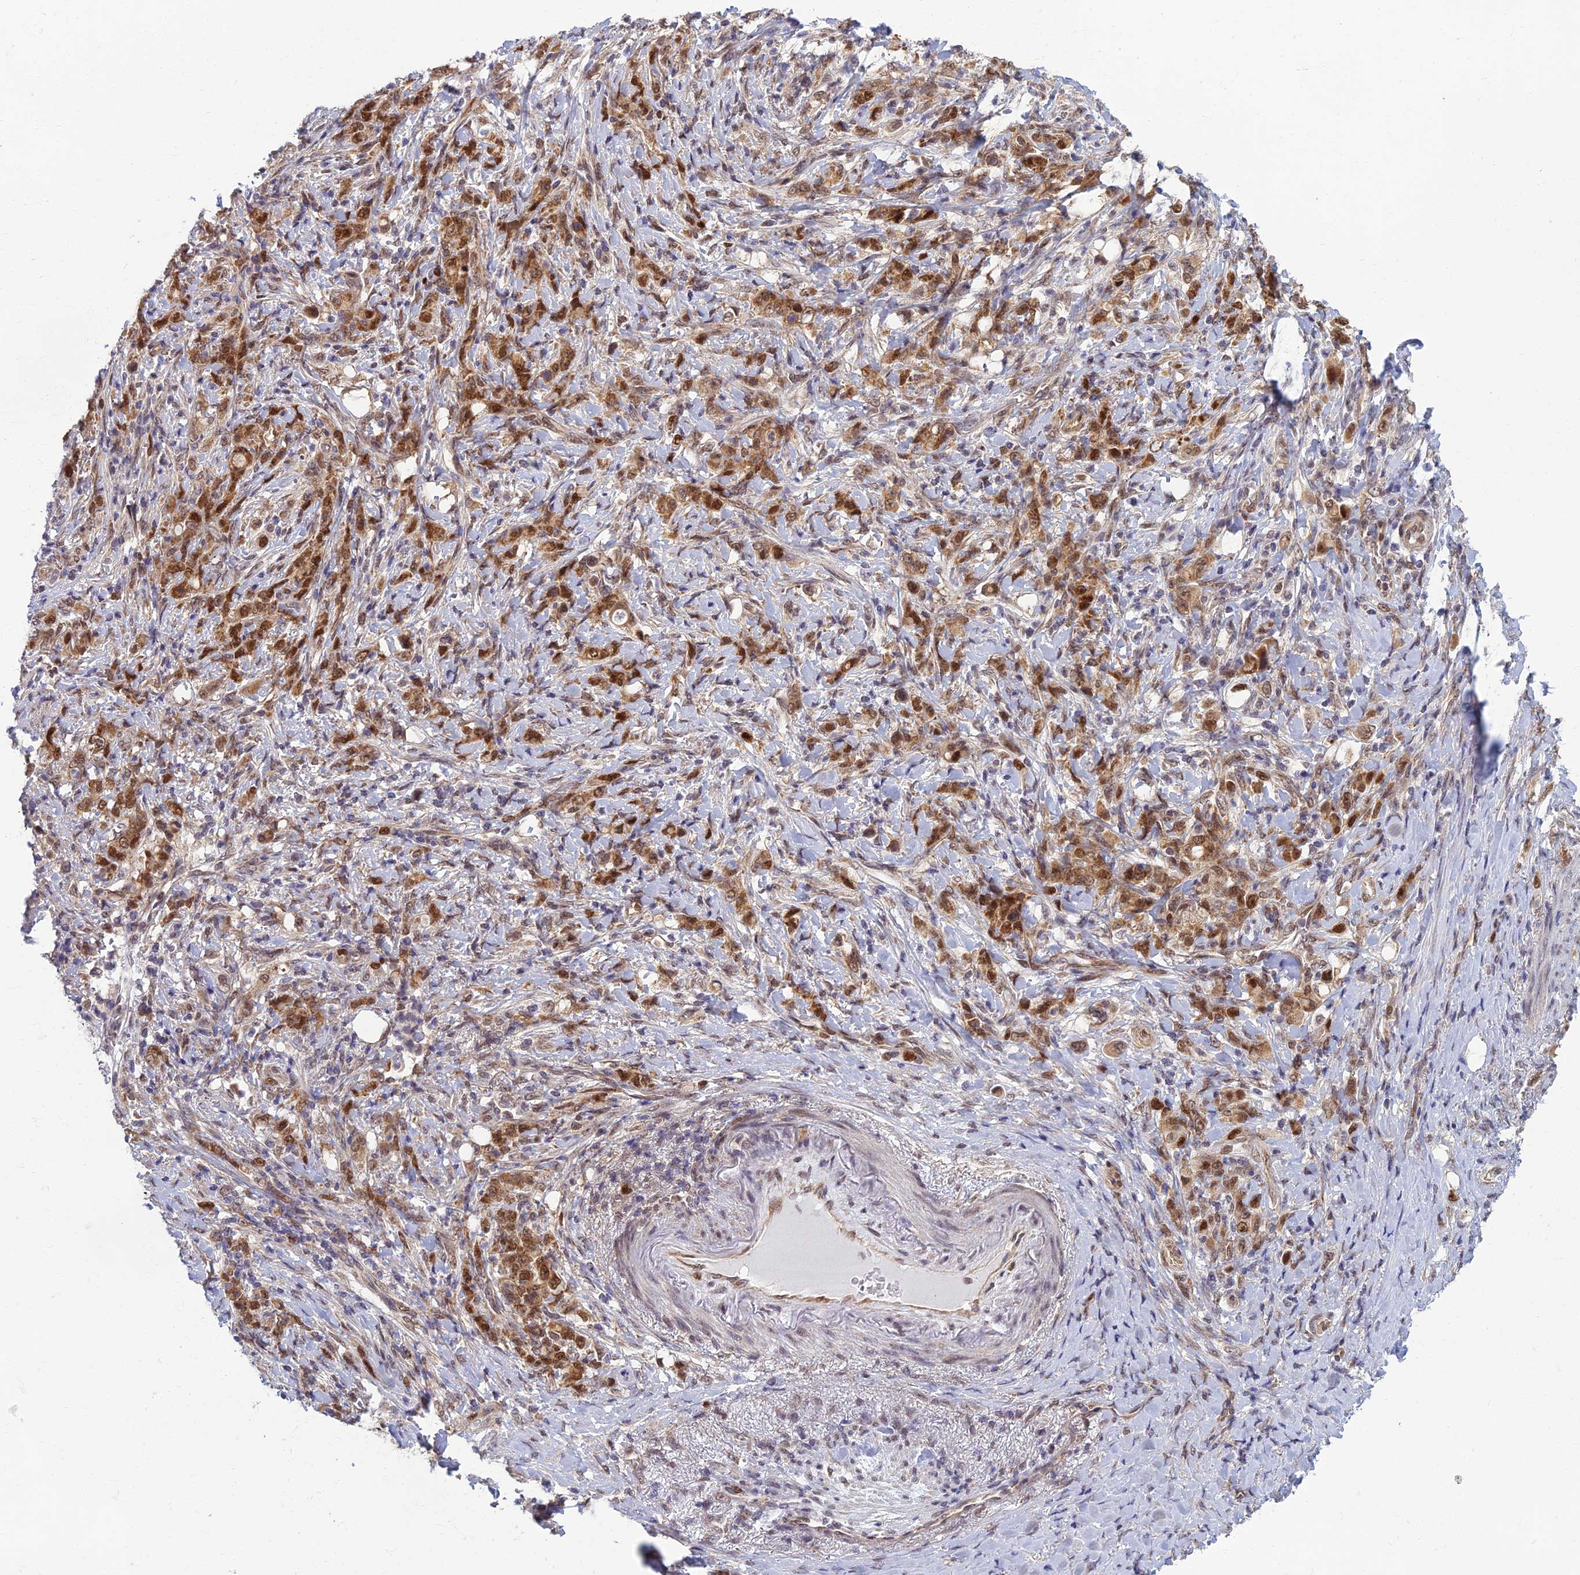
{"staining": {"intensity": "moderate", "quantity": ">75%", "location": "cytoplasmic/membranous,nuclear"}, "tissue": "stomach cancer", "cell_type": "Tumor cells", "image_type": "cancer", "snomed": [{"axis": "morphology", "description": "Normal tissue, NOS"}, {"axis": "morphology", "description": "Adenocarcinoma, NOS"}, {"axis": "topography", "description": "Stomach"}], "caption": "IHC image of stomach adenocarcinoma stained for a protein (brown), which shows medium levels of moderate cytoplasmic/membranous and nuclear expression in about >75% of tumor cells.", "gene": "EARS2", "patient": {"sex": "female", "age": 79}}